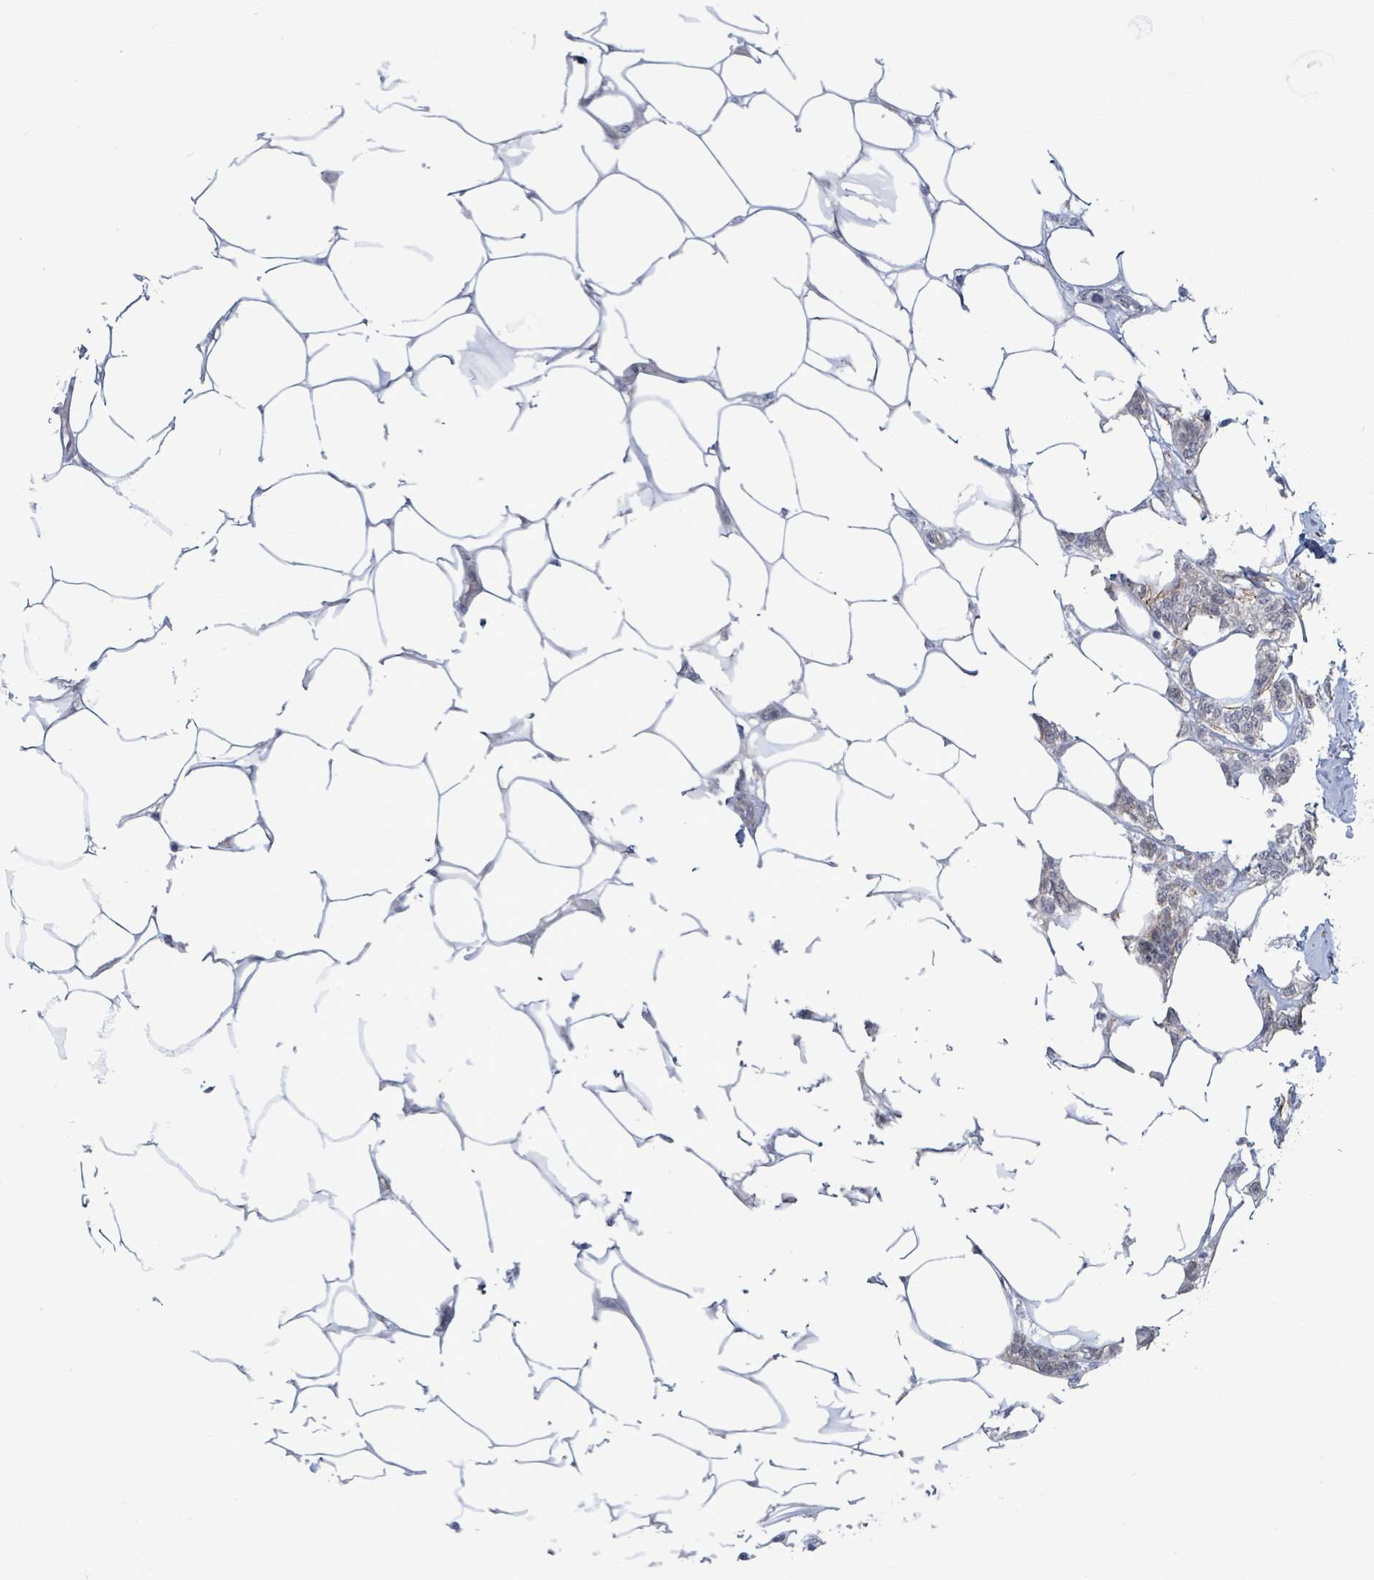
{"staining": {"intensity": "weak", "quantity": "<25%", "location": "cytoplasmic/membranous"}, "tissue": "breast cancer", "cell_type": "Tumor cells", "image_type": "cancer", "snomed": [{"axis": "morphology", "description": "Duct carcinoma"}, {"axis": "topography", "description": "Breast"}], "caption": "IHC image of human invasive ductal carcinoma (breast) stained for a protein (brown), which exhibits no positivity in tumor cells.", "gene": "DMRTC1B", "patient": {"sex": "female", "age": 72}}